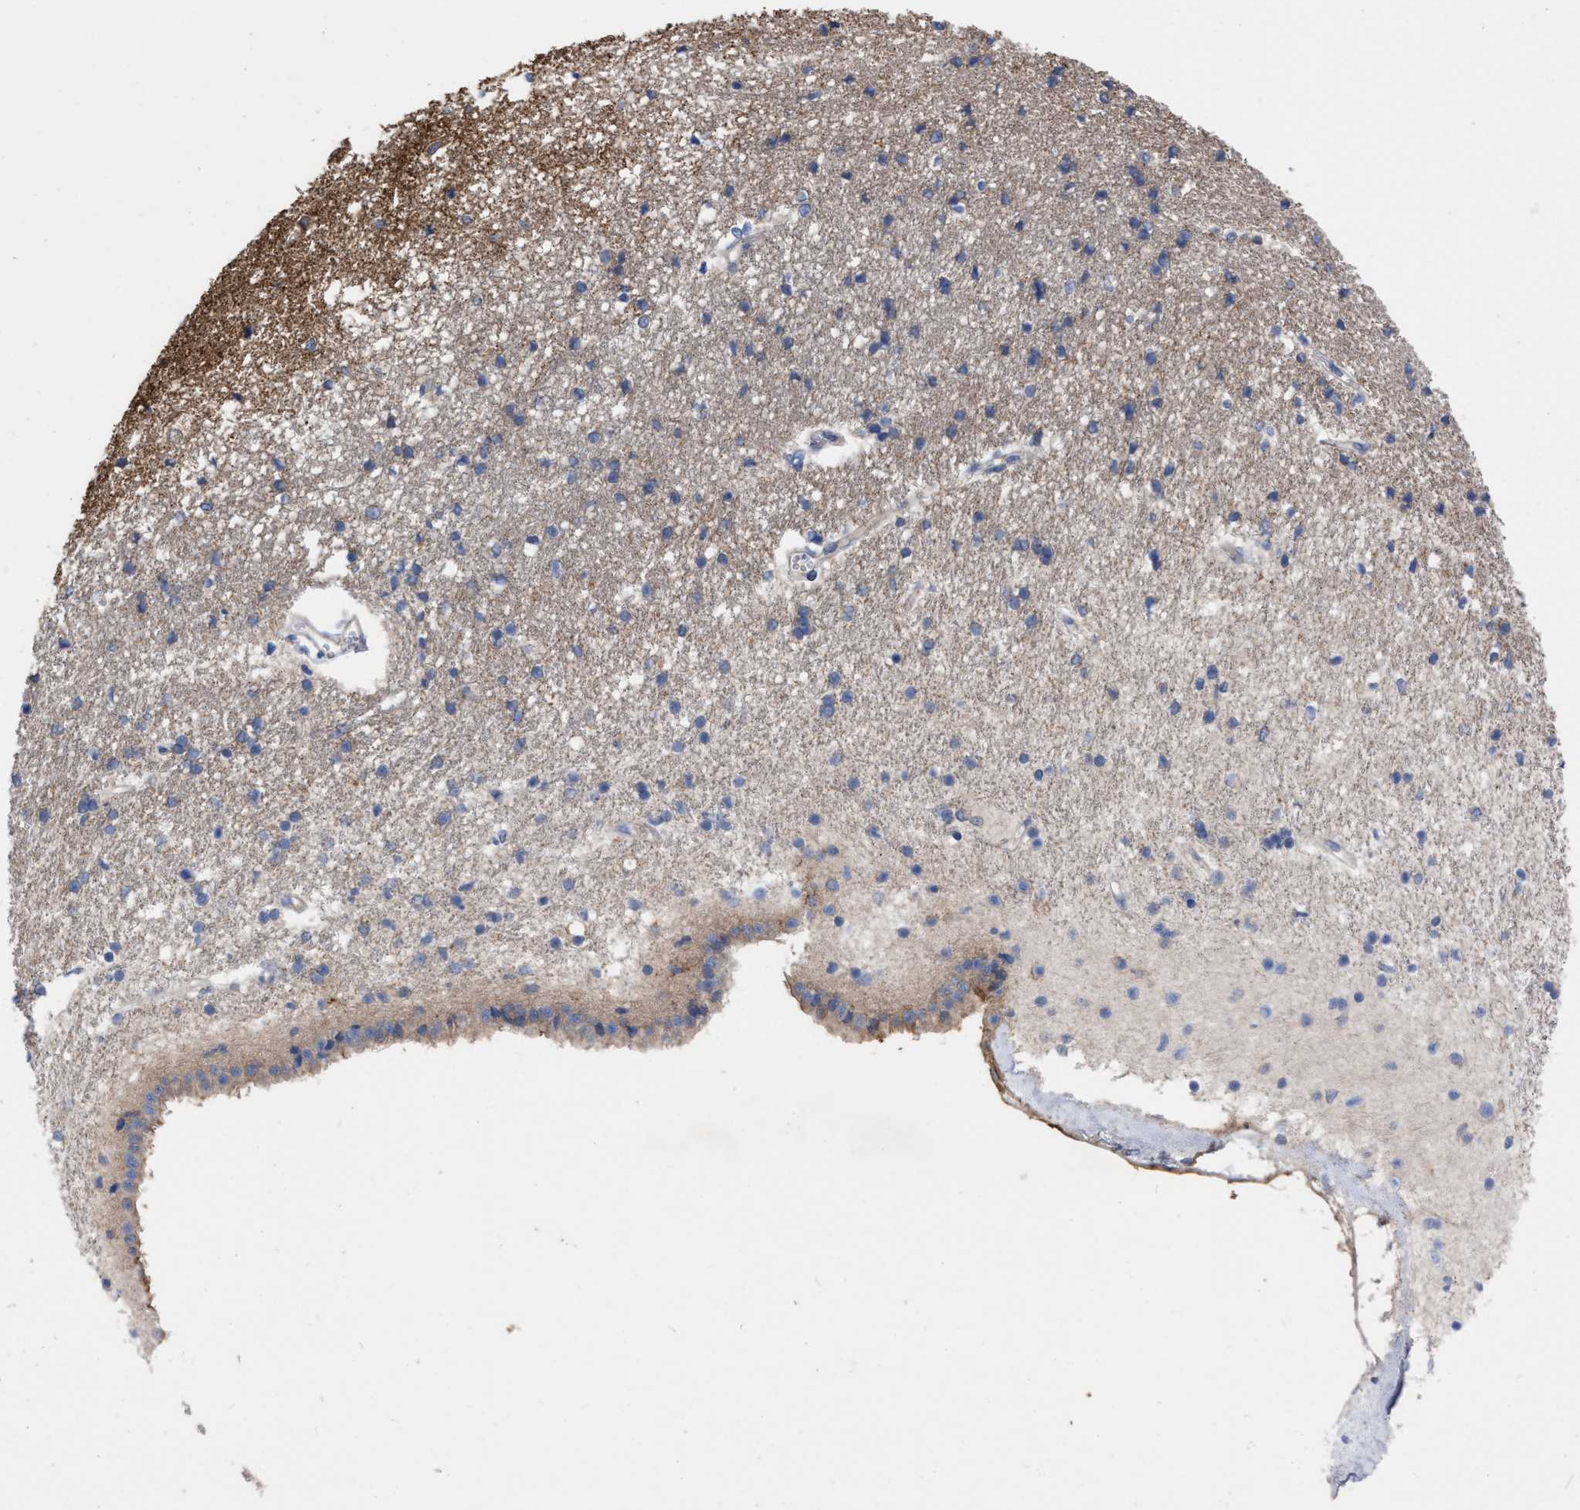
{"staining": {"intensity": "moderate", "quantity": "25%-75%", "location": "cytoplasmic/membranous"}, "tissue": "caudate", "cell_type": "Glial cells", "image_type": "normal", "snomed": [{"axis": "morphology", "description": "Normal tissue, NOS"}, {"axis": "topography", "description": "Lateral ventricle wall"}], "caption": "This photomicrograph shows normal caudate stained with immunohistochemistry (IHC) to label a protein in brown. The cytoplasmic/membranous of glial cells show moderate positivity for the protein. Nuclei are counter-stained blue.", "gene": "CDKN2C", "patient": {"sex": "male", "age": 45}}